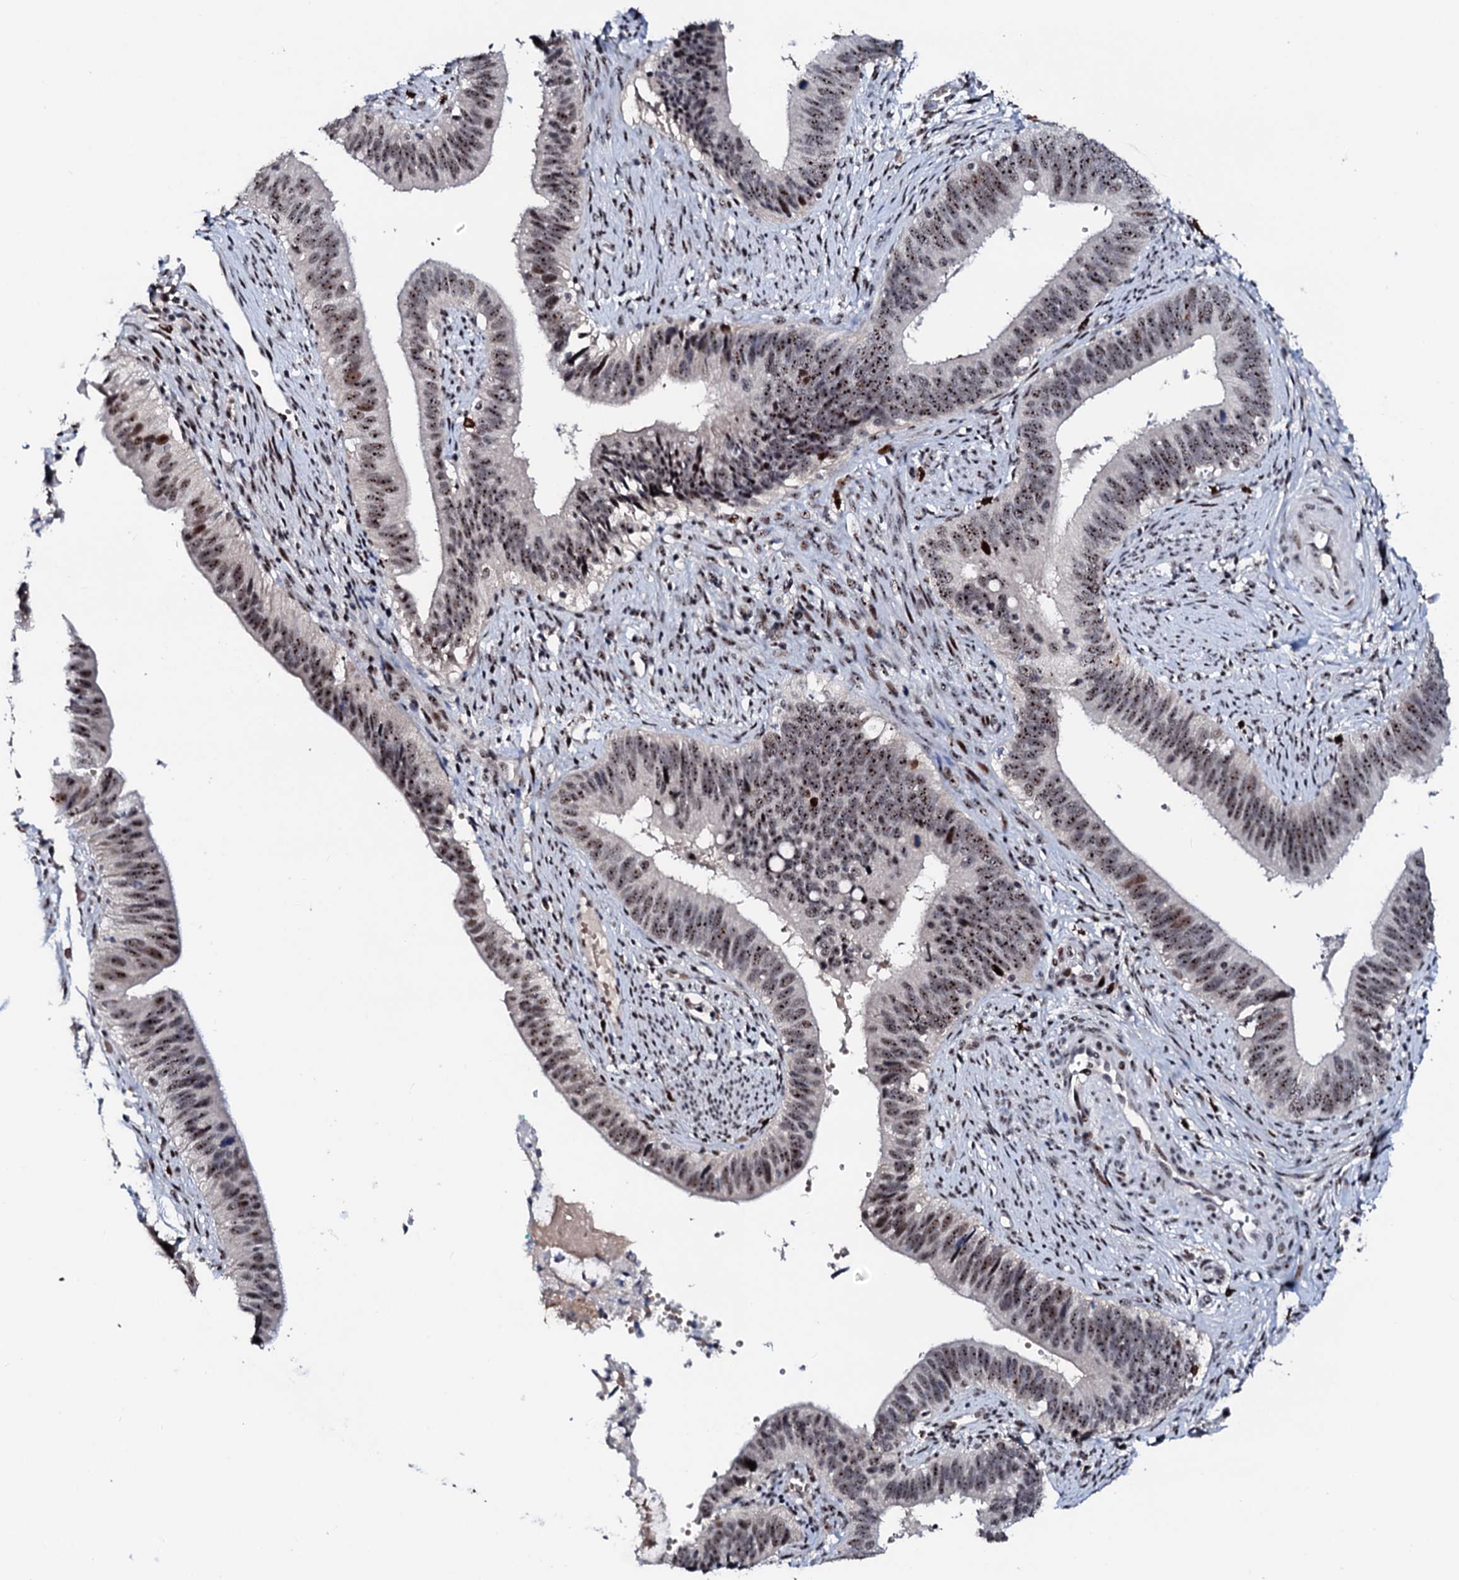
{"staining": {"intensity": "moderate", "quantity": ">75%", "location": "nuclear"}, "tissue": "cervical cancer", "cell_type": "Tumor cells", "image_type": "cancer", "snomed": [{"axis": "morphology", "description": "Adenocarcinoma, NOS"}, {"axis": "topography", "description": "Cervix"}], "caption": "A brown stain labels moderate nuclear expression of a protein in human cervical cancer tumor cells.", "gene": "NEUROG3", "patient": {"sex": "female", "age": 42}}